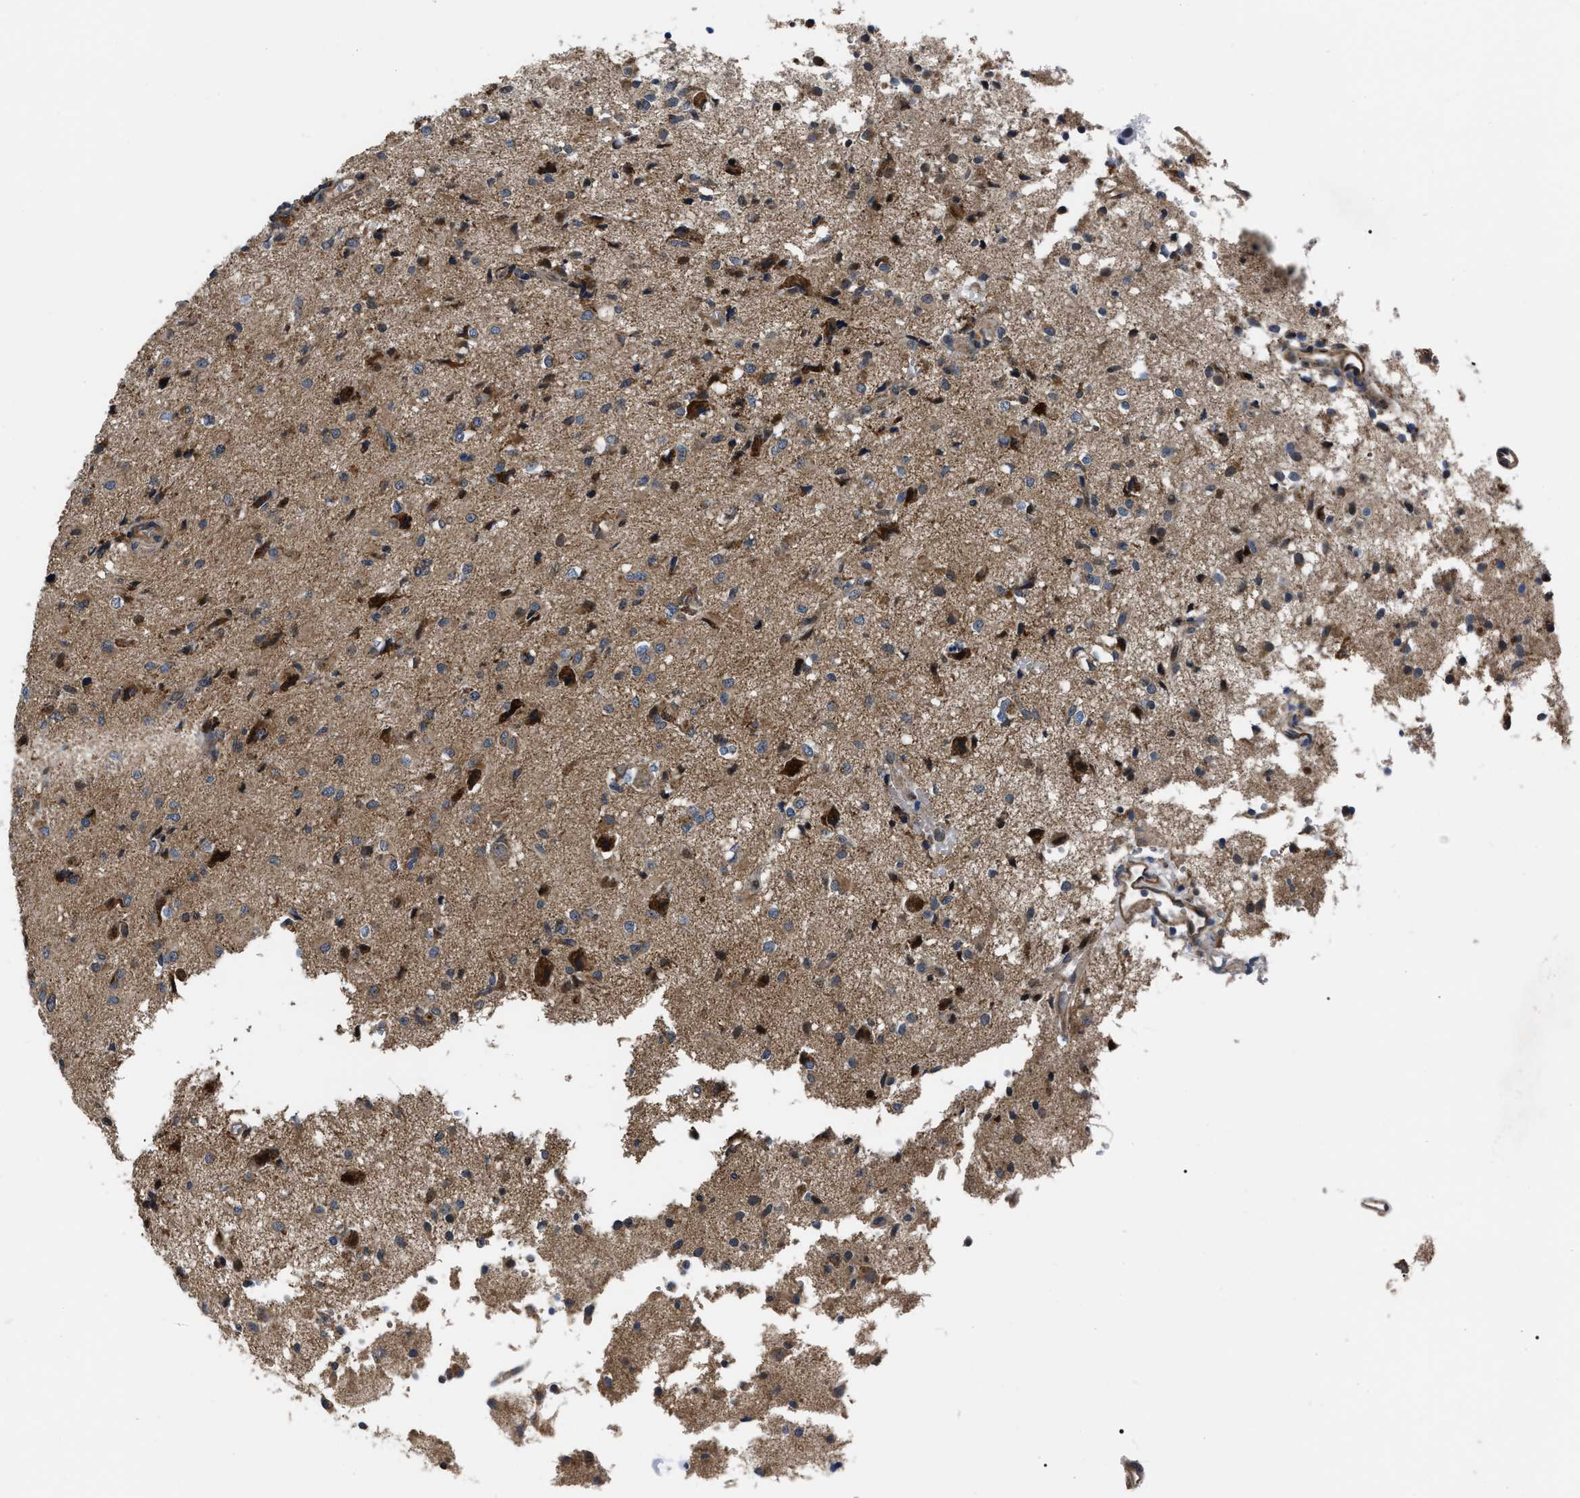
{"staining": {"intensity": "moderate", "quantity": ">75%", "location": "cytoplasmic/membranous"}, "tissue": "glioma", "cell_type": "Tumor cells", "image_type": "cancer", "snomed": [{"axis": "morphology", "description": "Glioma, malignant, High grade"}, {"axis": "topography", "description": "Brain"}], "caption": "Immunohistochemical staining of human glioma demonstrates moderate cytoplasmic/membranous protein positivity in approximately >75% of tumor cells.", "gene": "PPWD1", "patient": {"sex": "female", "age": 59}}